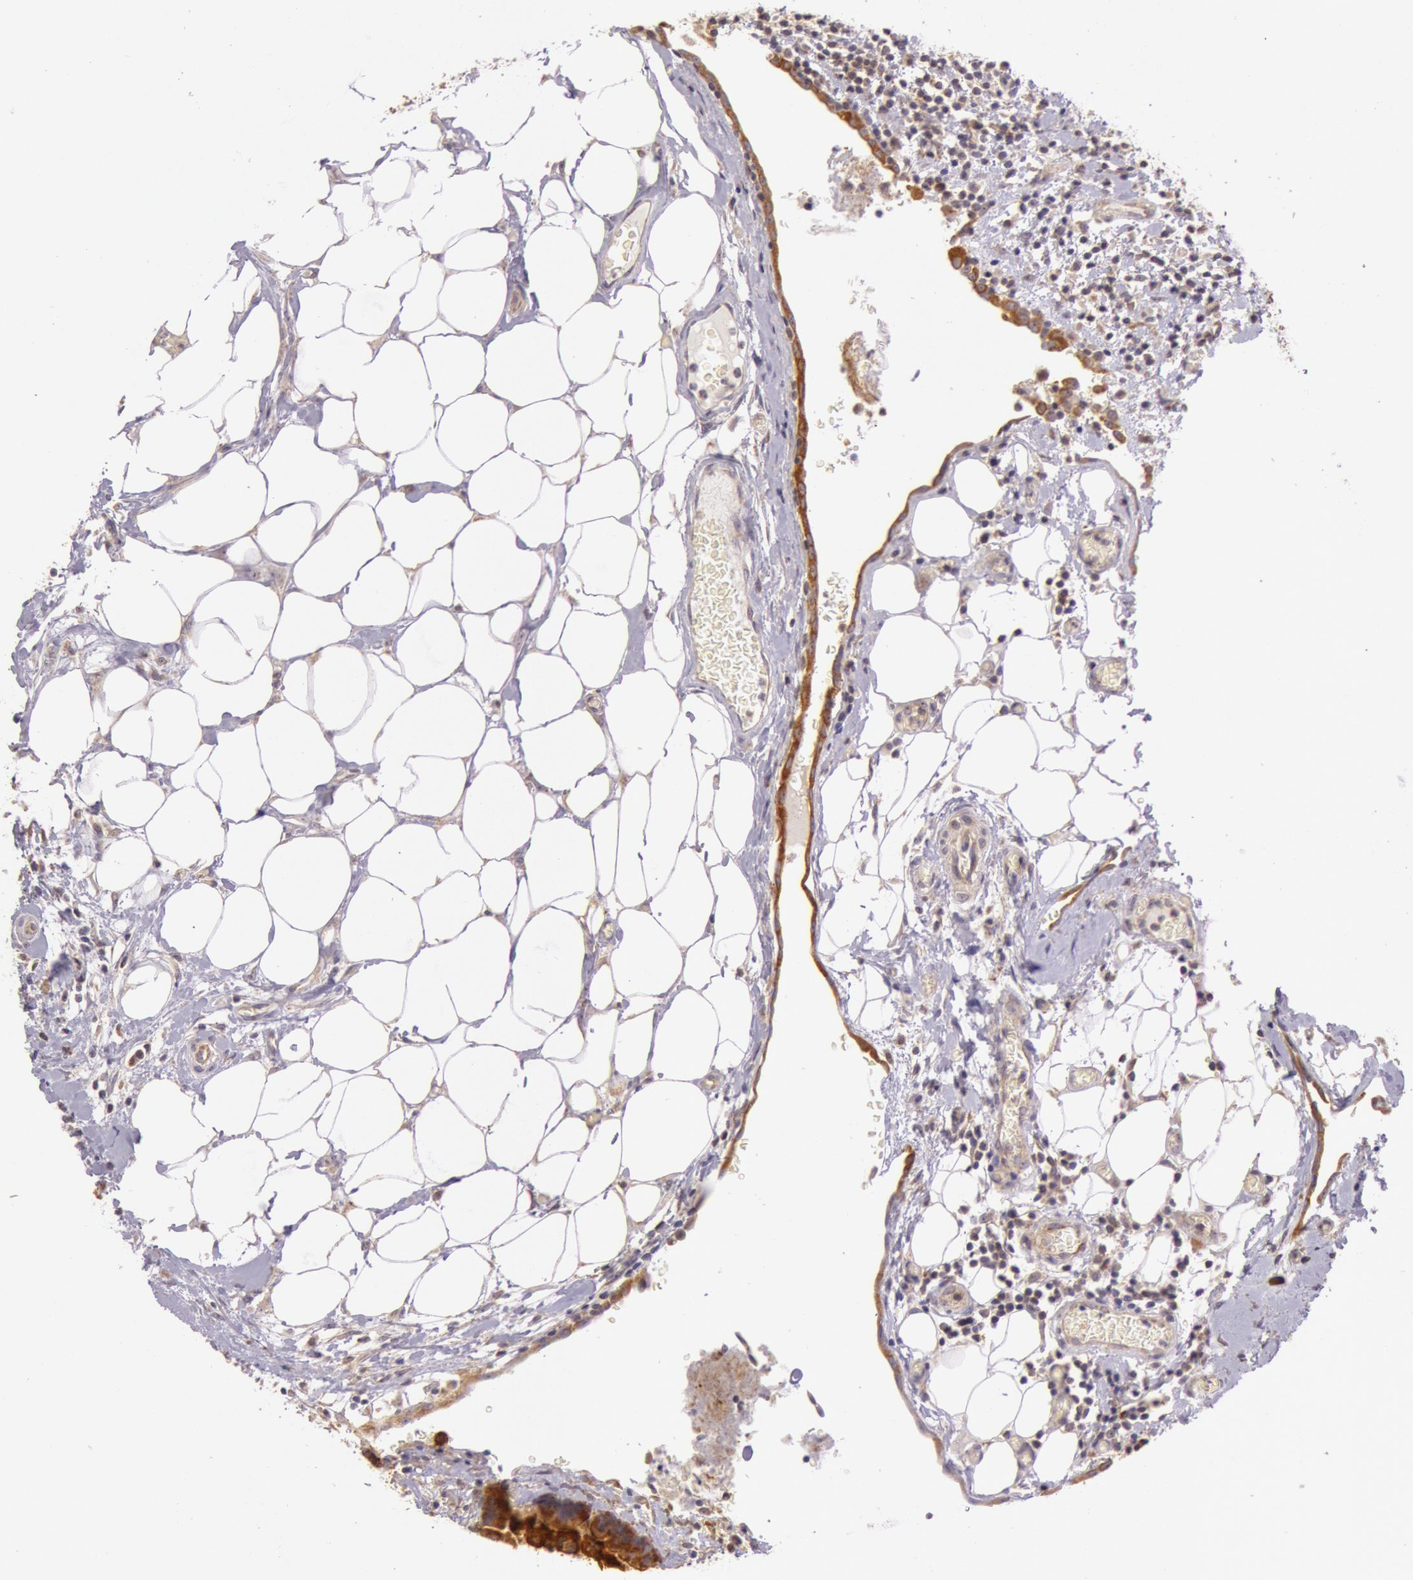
{"staining": {"intensity": "strong", "quantity": ">75%", "location": "cytoplasmic/membranous"}, "tissue": "colorectal cancer", "cell_type": "Tumor cells", "image_type": "cancer", "snomed": [{"axis": "morphology", "description": "Adenocarcinoma, NOS"}, {"axis": "topography", "description": "Colon"}], "caption": "Immunohistochemical staining of colorectal cancer (adenocarcinoma) demonstrates high levels of strong cytoplasmic/membranous expression in approximately >75% of tumor cells.", "gene": "CDK16", "patient": {"sex": "male", "age": 82}}